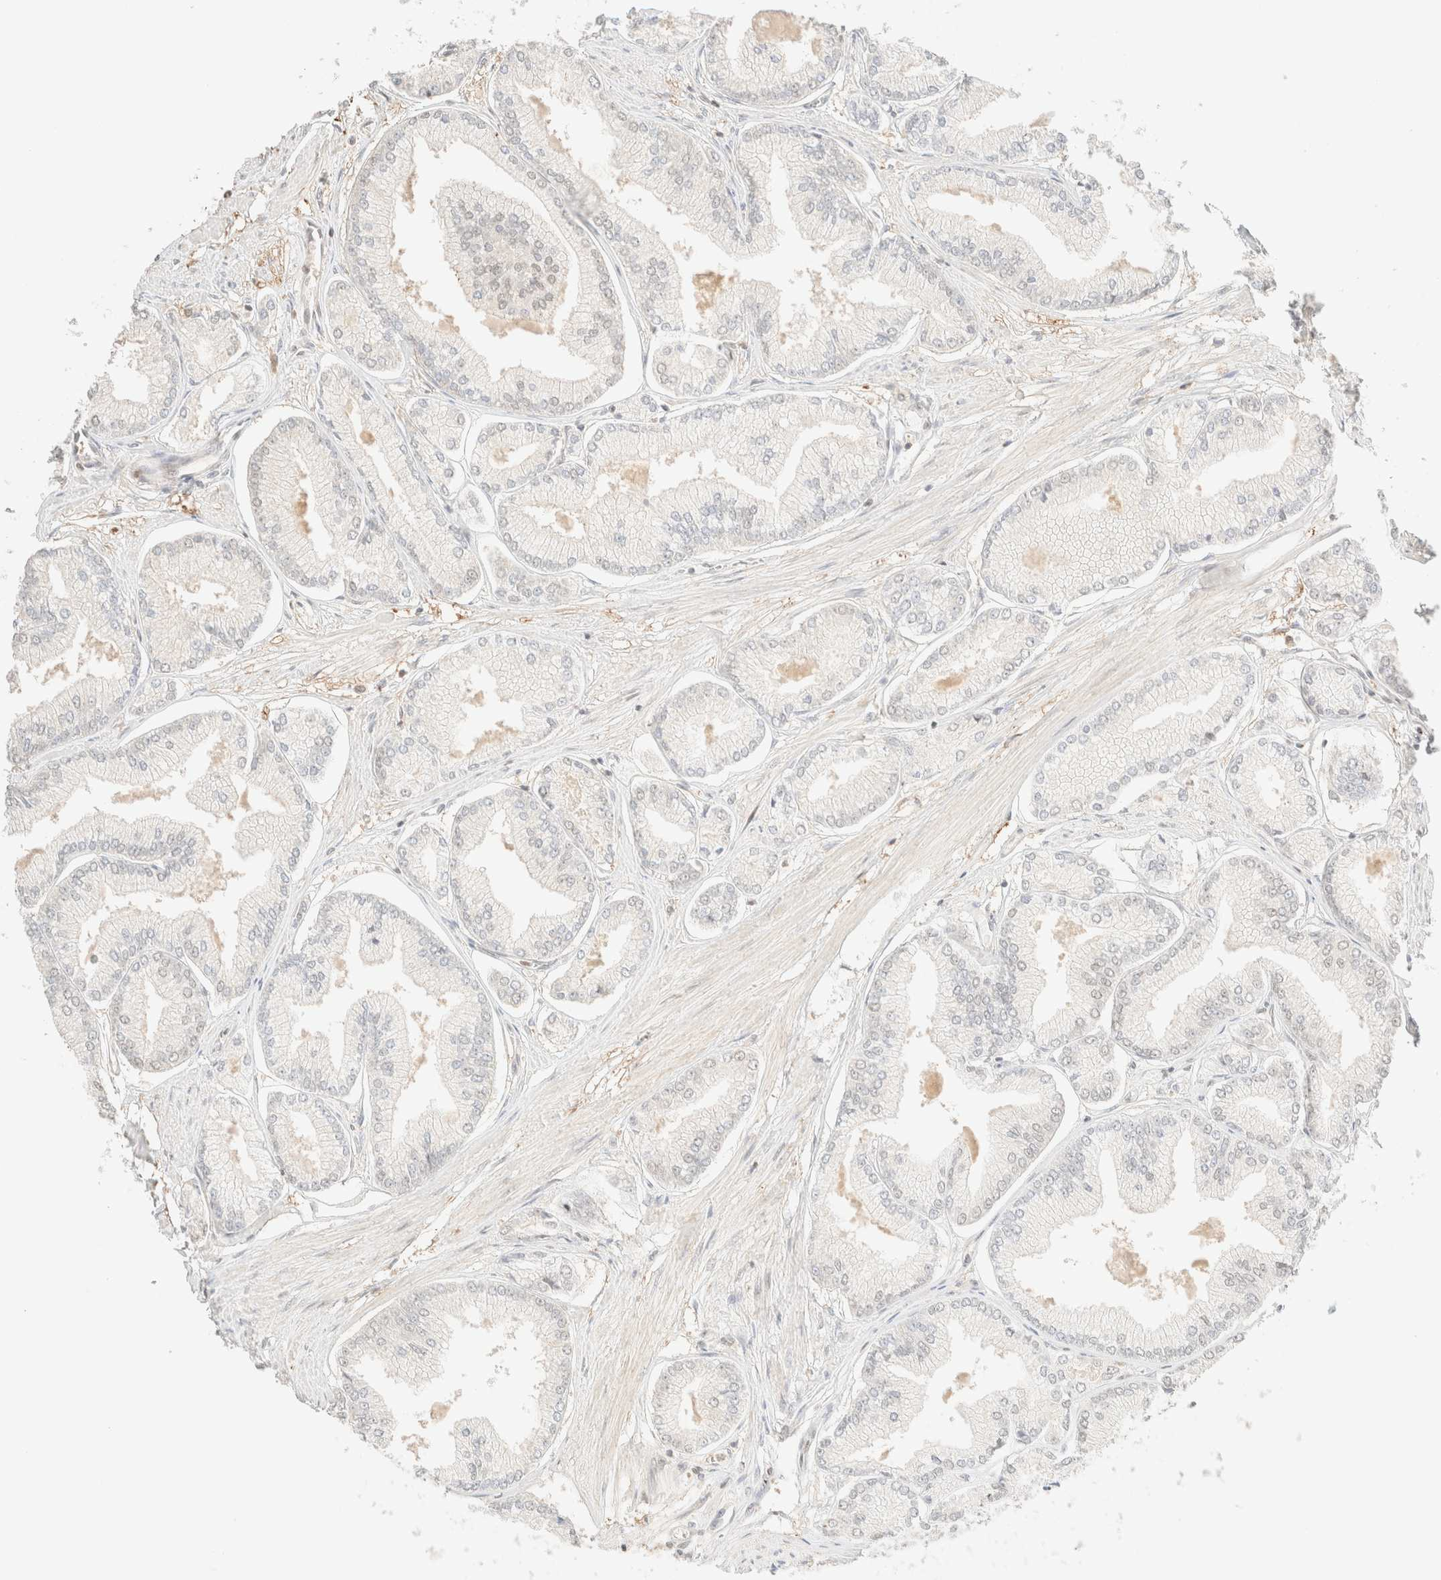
{"staining": {"intensity": "negative", "quantity": "none", "location": "none"}, "tissue": "prostate cancer", "cell_type": "Tumor cells", "image_type": "cancer", "snomed": [{"axis": "morphology", "description": "Adenocarcinoma, Low grade"}, {"axis": "topography", "description": "Prostate"}], "caption": "This is a image of immunohistochemistry (IHC) staining of prostate cancer, which shows no positivity in tumor cells. The staining is performed using DAB (3,3'-diaminobenzidine) brown chromogen with nuclei counter-stained in using hematoxylin.", "gene": "TSR1", "patient": {"sex": "male", "age": 52}}